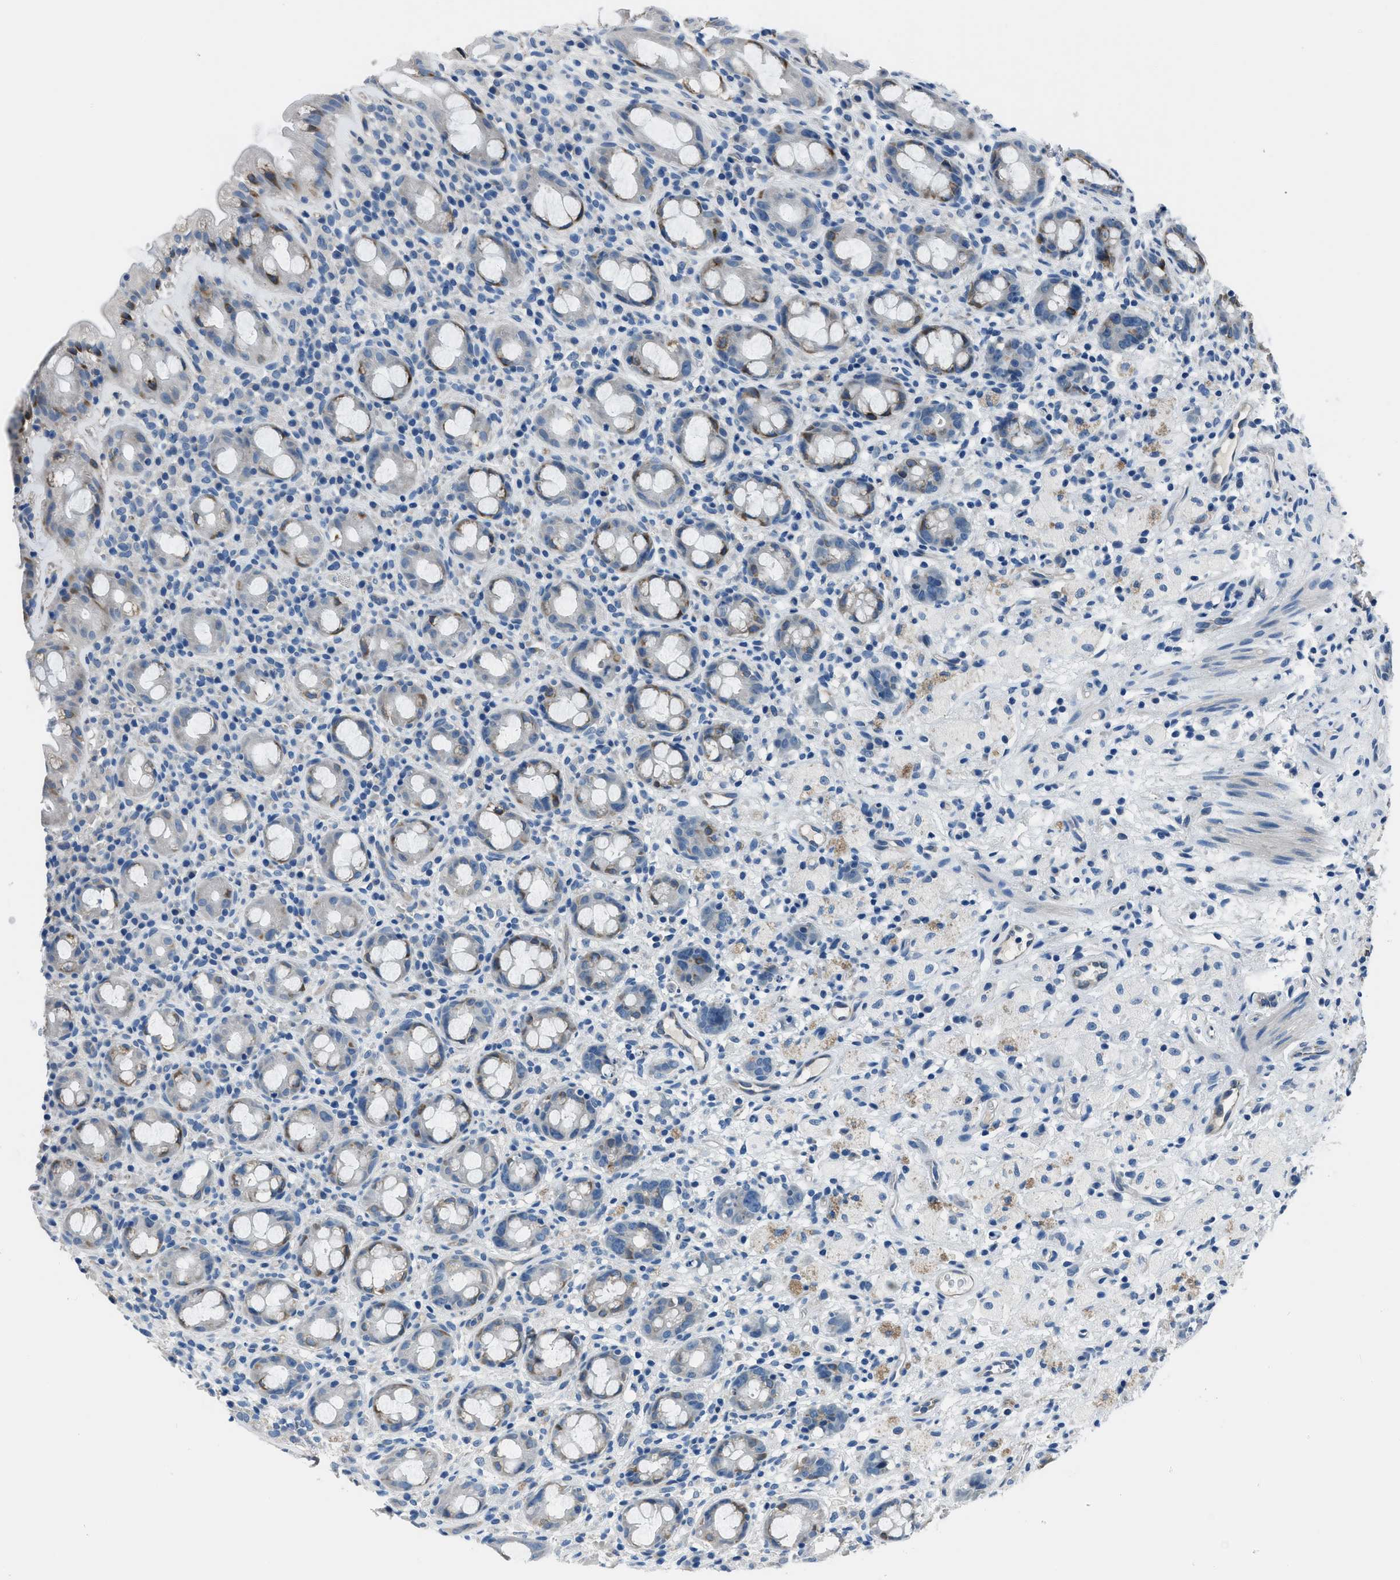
{"staining": {"intensity": "weak", "quantity": "<25%", "location": "cytoplasmic/membranous,nuclear"}, "tissue": "rectum", "cell_type": "Glandular cells", "image_type": "normal", "snomed": [{"axis": "morphology", "description": "Normal tissue, NOS"}, {"axis": "topography", "description": "Rectum"}], "caption": "This is a image of IHC staining of benign rectum, which shows no positivity in glandular cells.", "gene": "GJA3", "patient": {"sex": "male", "age": 44}}